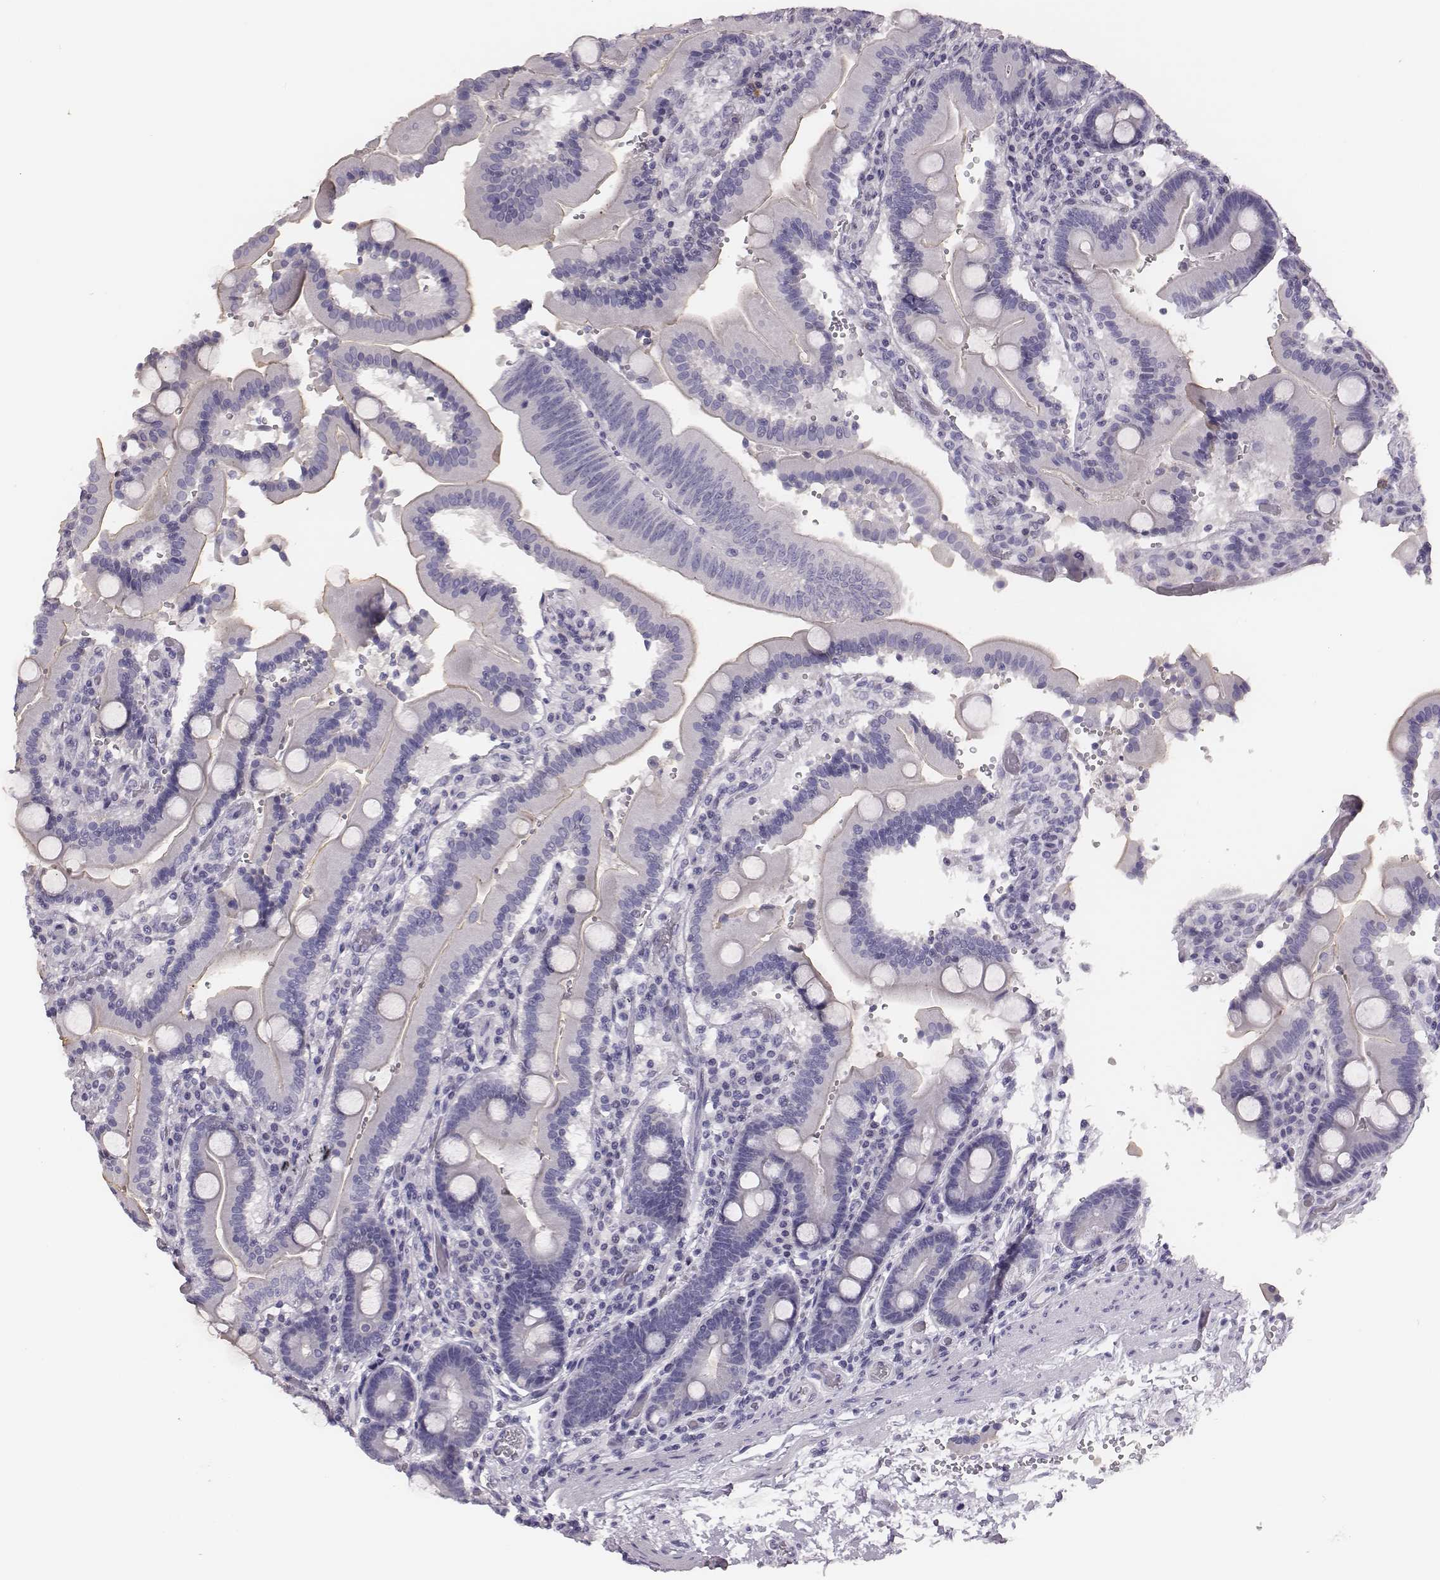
{"staining": {"intensity": "negative", "quantity": "none", "location": "none"}, "tissue": "duodenum", "cell_type": "Glandular cells", "image_type": "normal", "snomed": [{"axis": "morphology", "description": "Normal tissue, NOS"}, {"axis": "topography", "description": "Duodenum"}], "caption": "IHC of normal human duodenum displays no expression in glandular cells.", "gene": "H1", "patient": {"sex": "female", "age": 62}}